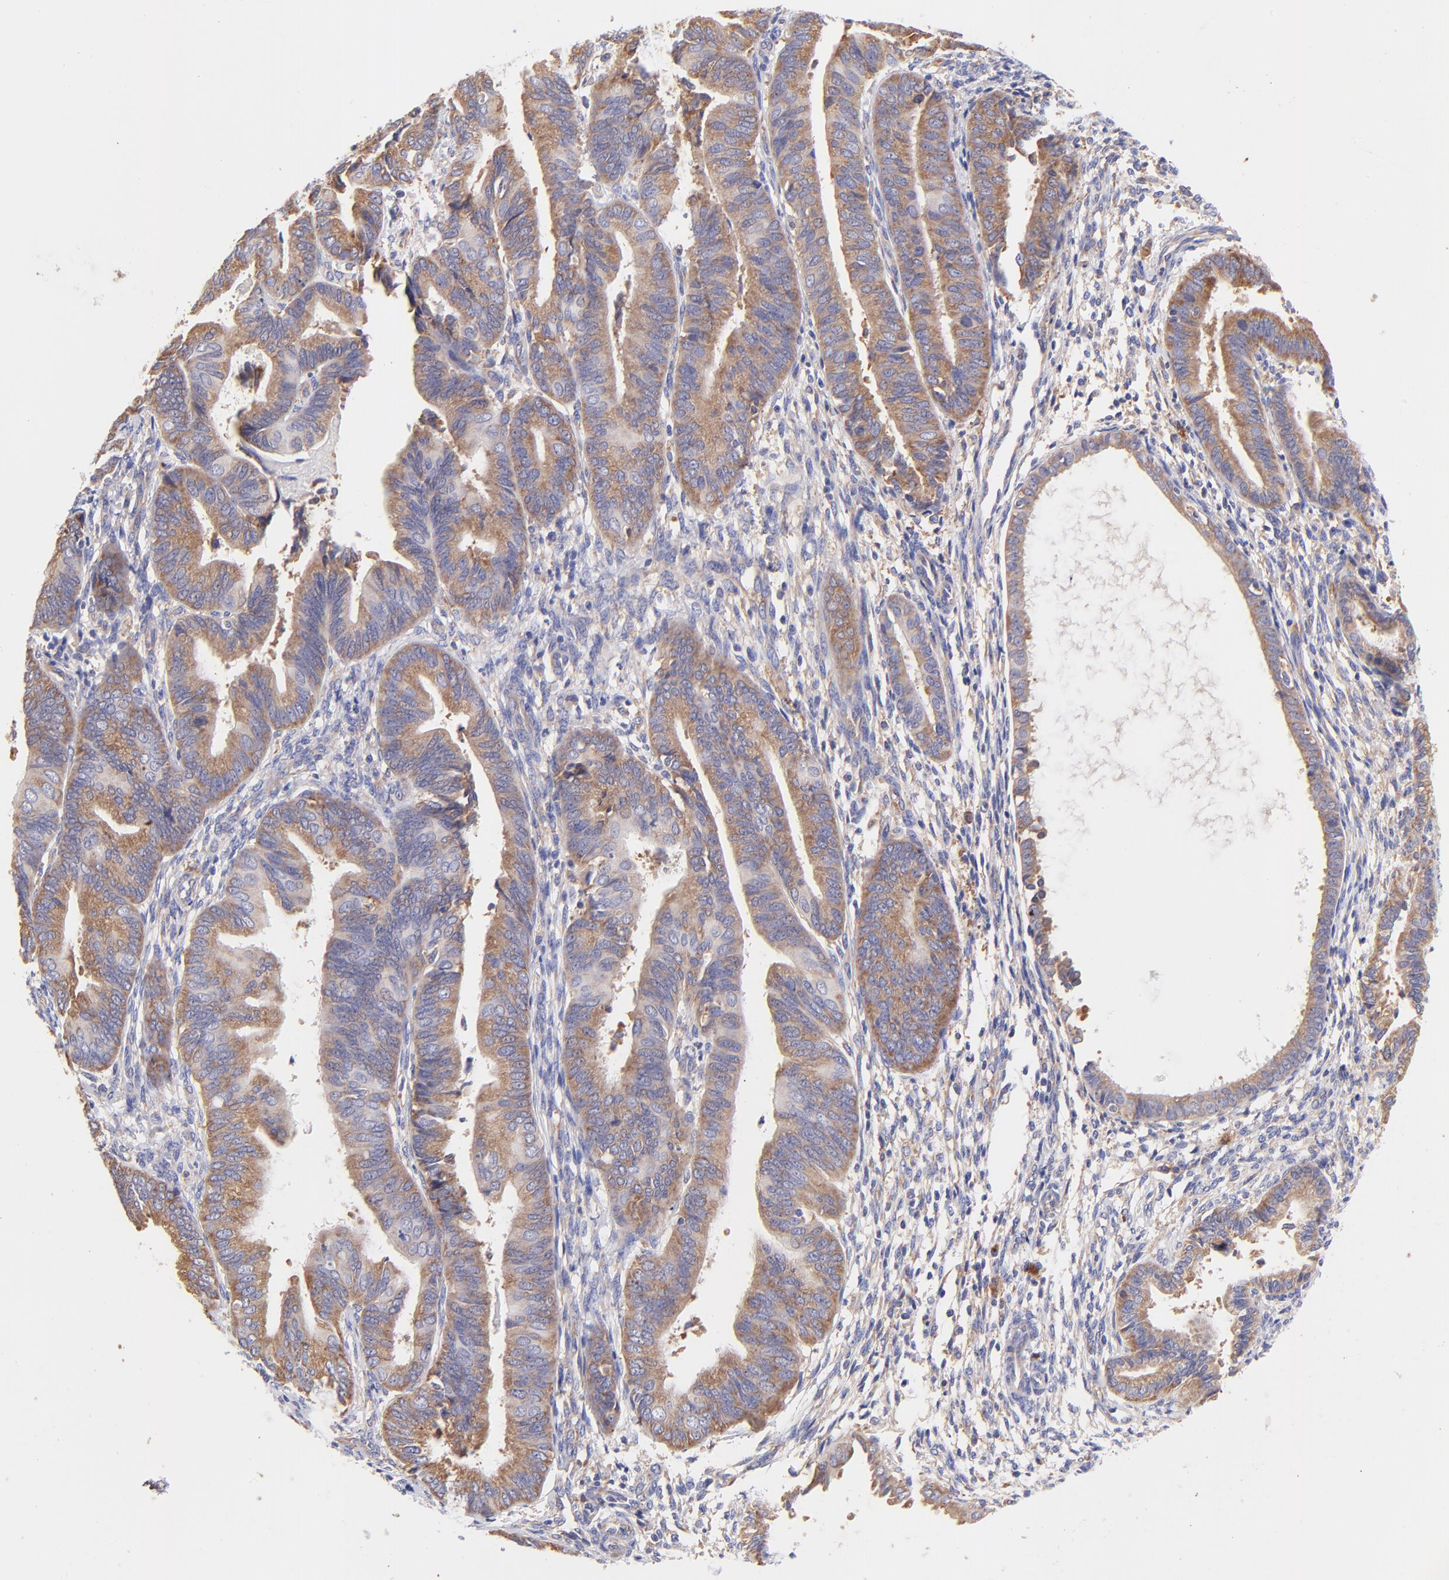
{"staining": {"intensity": "moderate", "quantity": ">75%", "location": "cytoplasmic/membranous"}, "tissue": "endometrial cancer", "cell_type": "Tumor cells", "image_type": "cancer", "snomed": [{"axis": "morphology", "description": "Adenocarcinoma, NOS"}, {"axis": "topography", "description": "Endometrium"}], "caption": "High-power microscopy captured an IHC photomicrograph of endometrial adenocarcinoma, revealing moderate cytoplasmic/membranous positivity in about >75% of tumor cells.", "gene": "RPL11", "patient": {"sex": "female", "age": 63}}